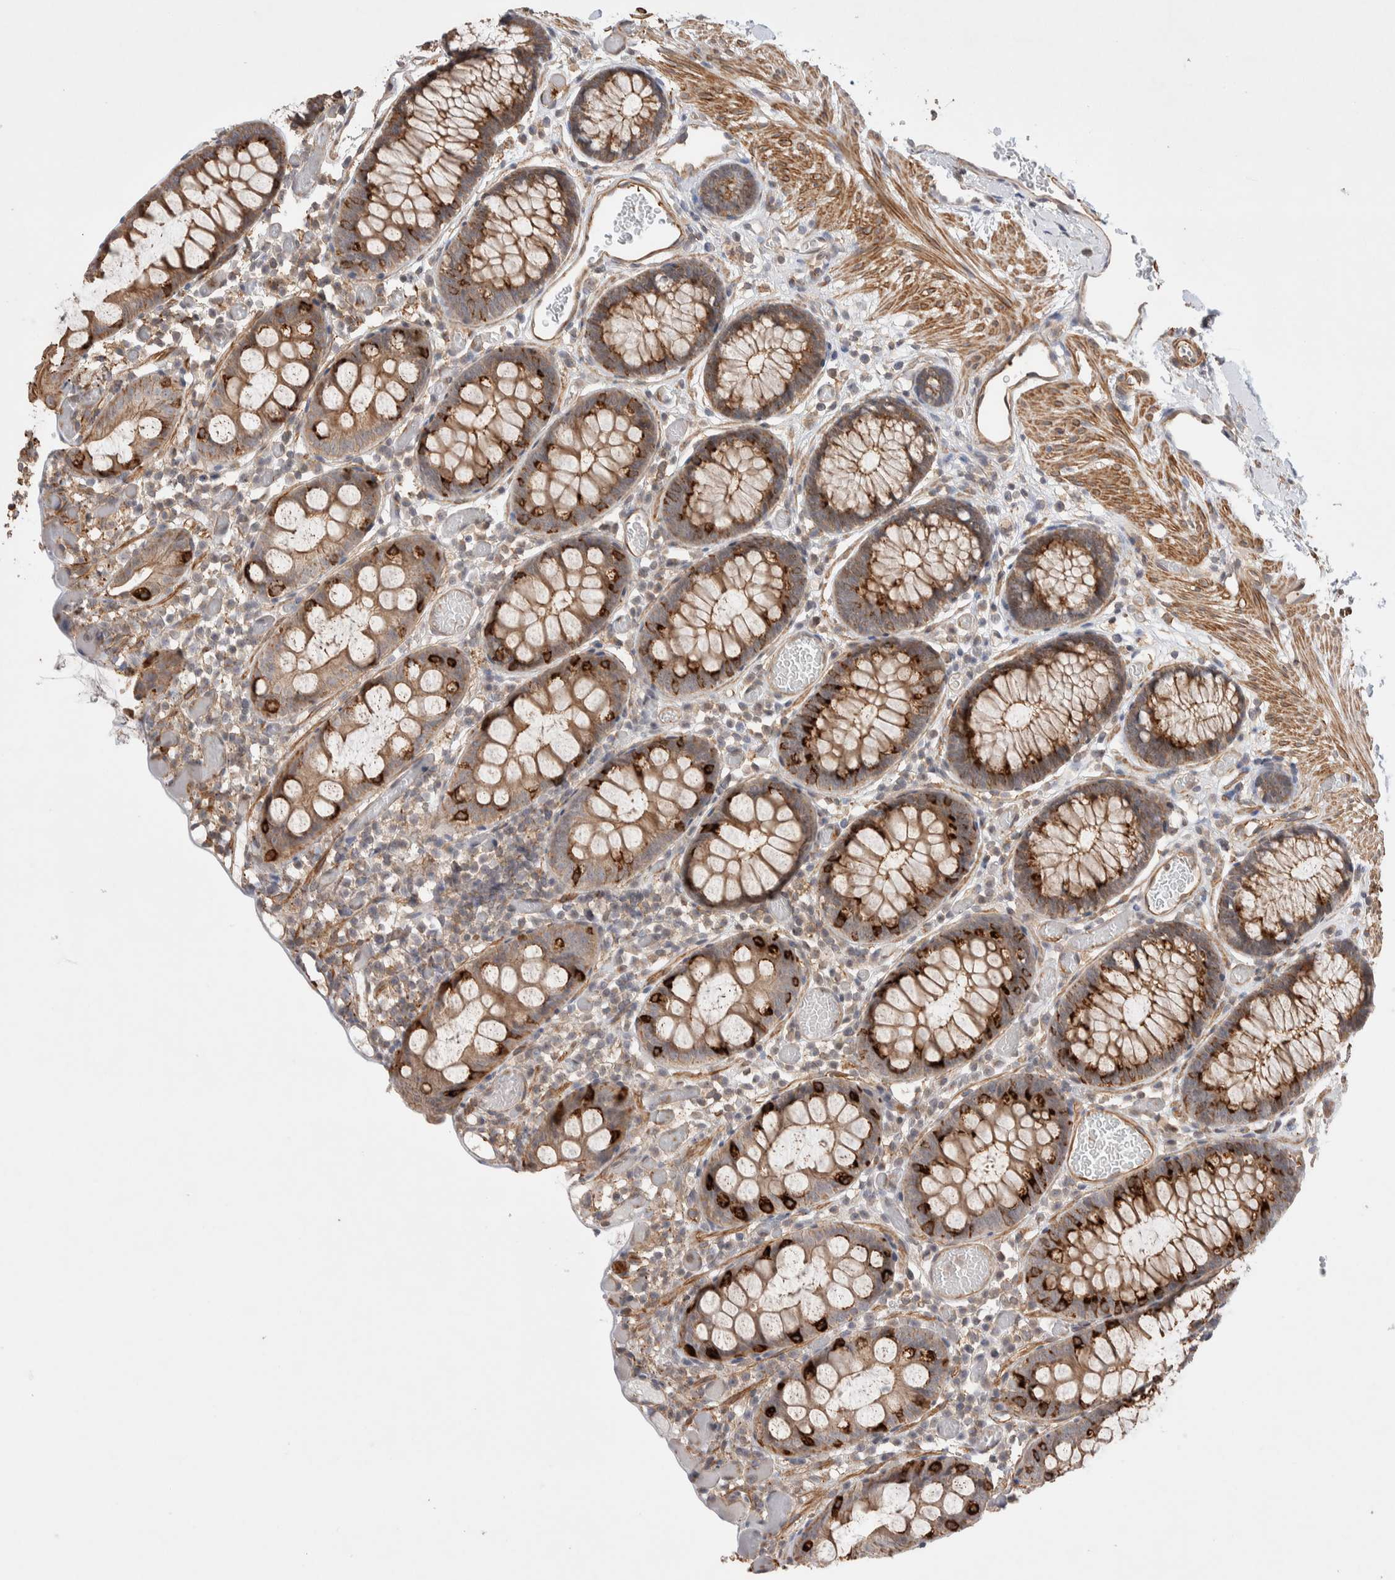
{"staining": {"intensity": "moderate", "quantity": "25%-75%", "location": "cytoplasmic/membranous"}, "tissue": "colon", "cell_type": "Endothelial cells", "image_type": "normal", "snomed": [{"axis": "morphology", "description": "Normal tissue, NOS"}, {"axis": "topography", "description": "Colon"}], "caption": "A high-resolution micrograph shows immunohistochemistry (IHC) staining of benign colon, which displays moderate cytoplasmic/membranous positivity in approximately 25%-75% of endothelial cells.", "gene": "ZNF704", "patient": {"sex": "male", "age": 14}}